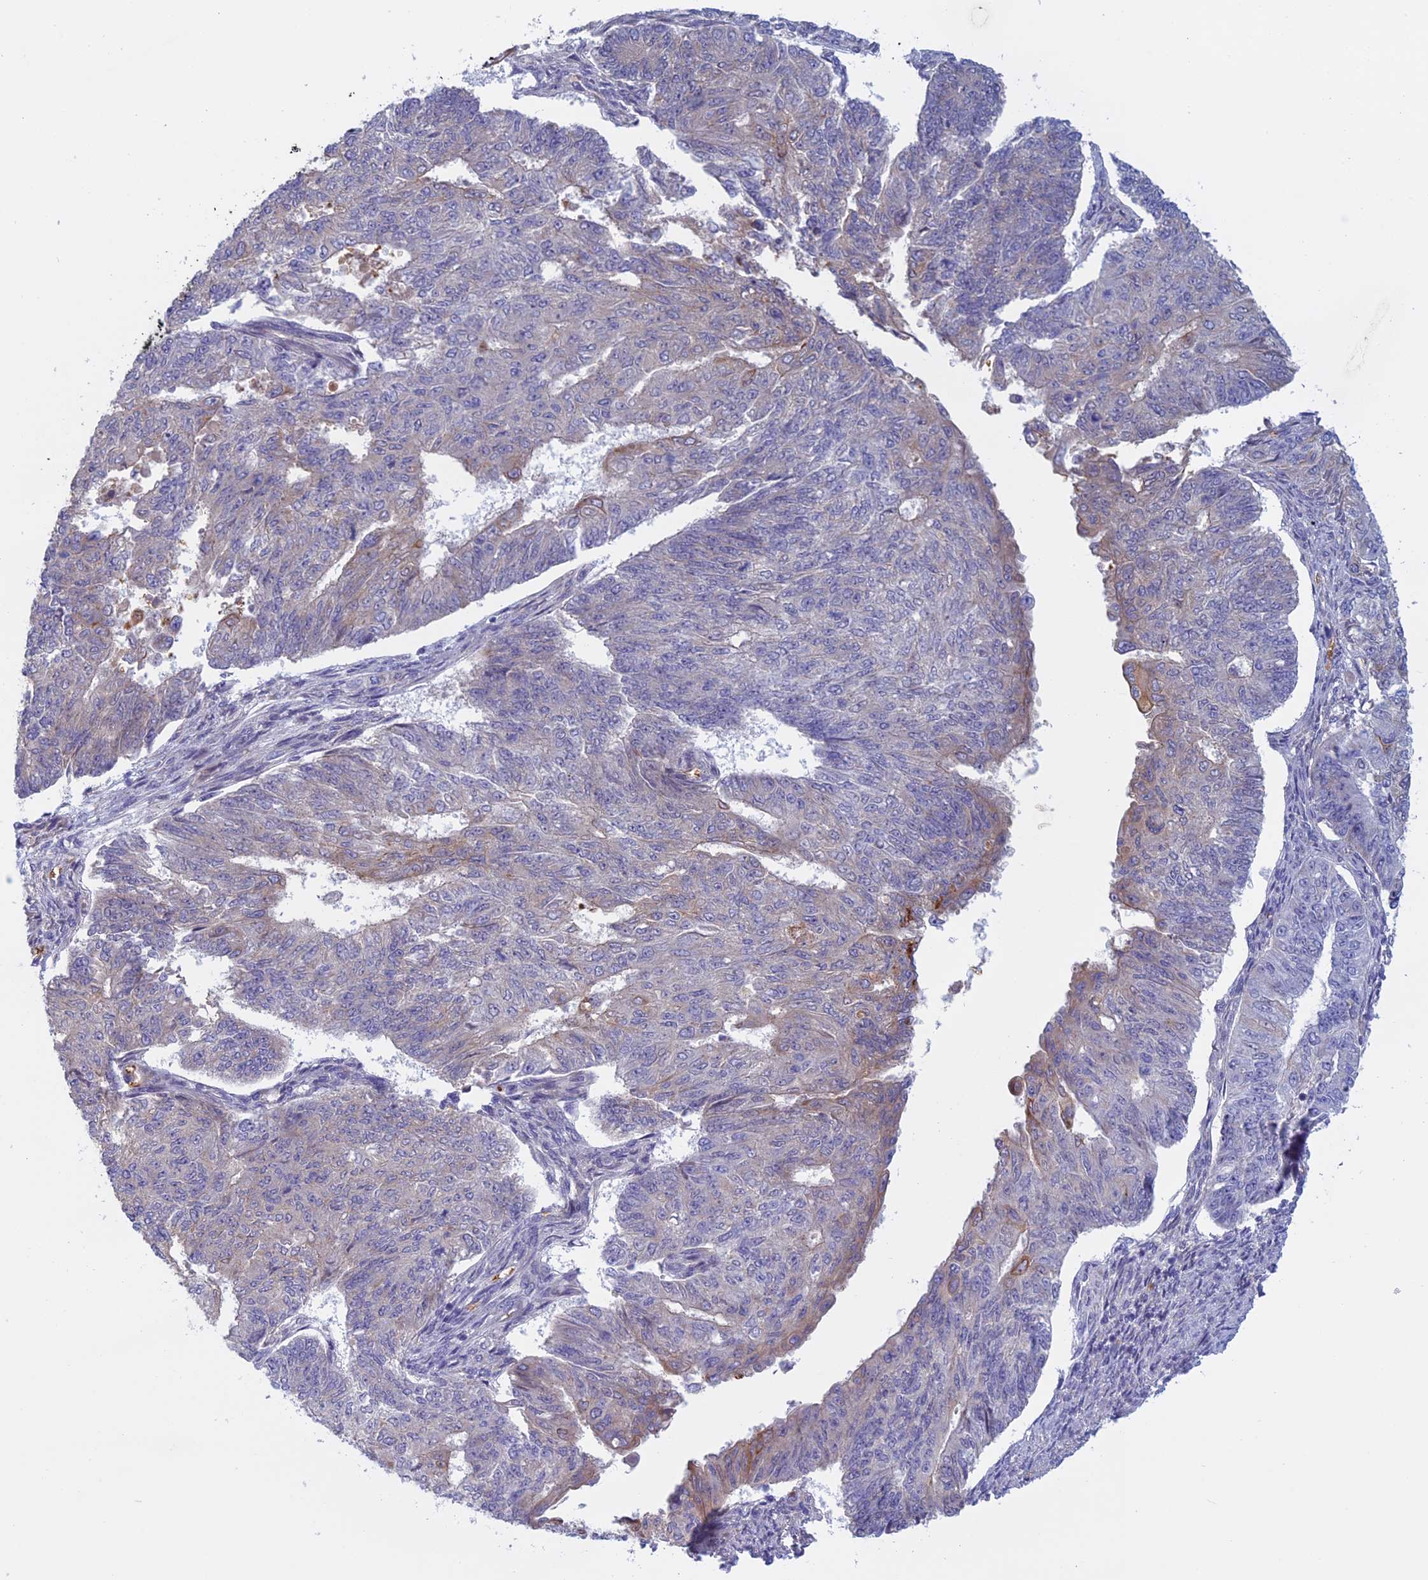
{"staining": {"intensity": "weak", "quantity": "<25%", "location": "cytoplasmic/membranous"}, "tissue": "endometrial cancer", "cell_type": "Tumor cells", "image_type": "cancer", "snomed": [{"axis": "morphology", "description": "Adenocarcinoma, NOS"}, {"axis": "topography", "description": "Endometrium"}], "caption": "Immunohistochemistry of human endometrial cancer demonstrates no expression in tumor cells. The staining is performed using DAB (3,3'-diaminobenzidine) brown chromogen with nuclei counter-stained in using hematoxylin.", "gene": "ANGPTL2", "patient": {"sex": "female", "age": 32}}